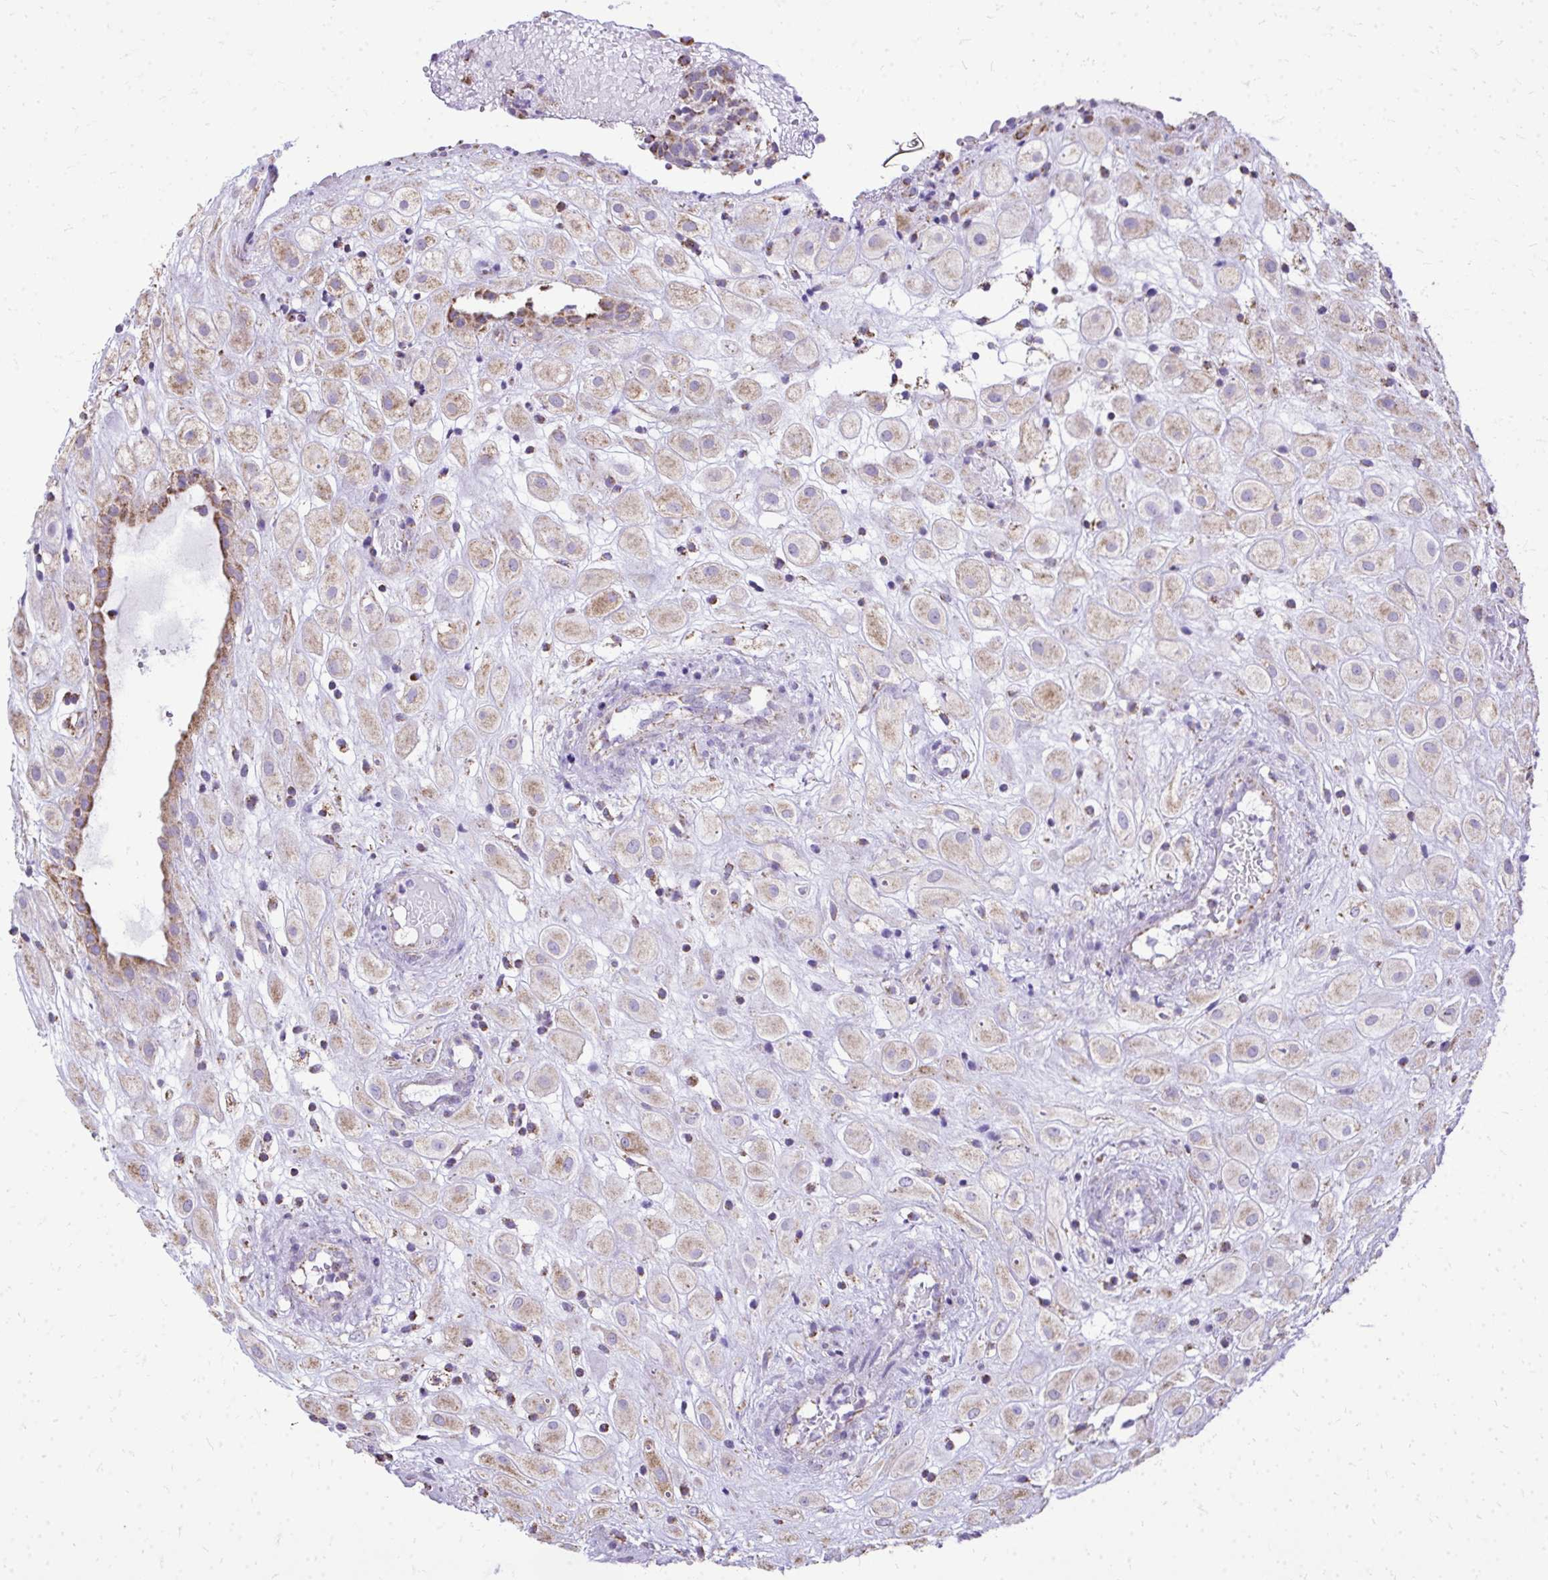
{"staining": {"intensity": "weak", "quantity": ">75%", "location": "cytoplasmic/membranous"}, "tissue": "placenta", "cell_type": "Decidual cells", "image_type": "normal", "snomed": [{"axis": "morphology", "description": "Normal tissue, NOS"}, {"axis": "topography", "description": "Placenta"}], "caption": "IHC image of unremarkable human placenta stained for a protein (brown), which exhibits low levels of weak cytoplasmic/membranous staining in about >75% of decidual cells.", "gene": "MPZL2", "patient": {"sex": "female", "age": 24}}